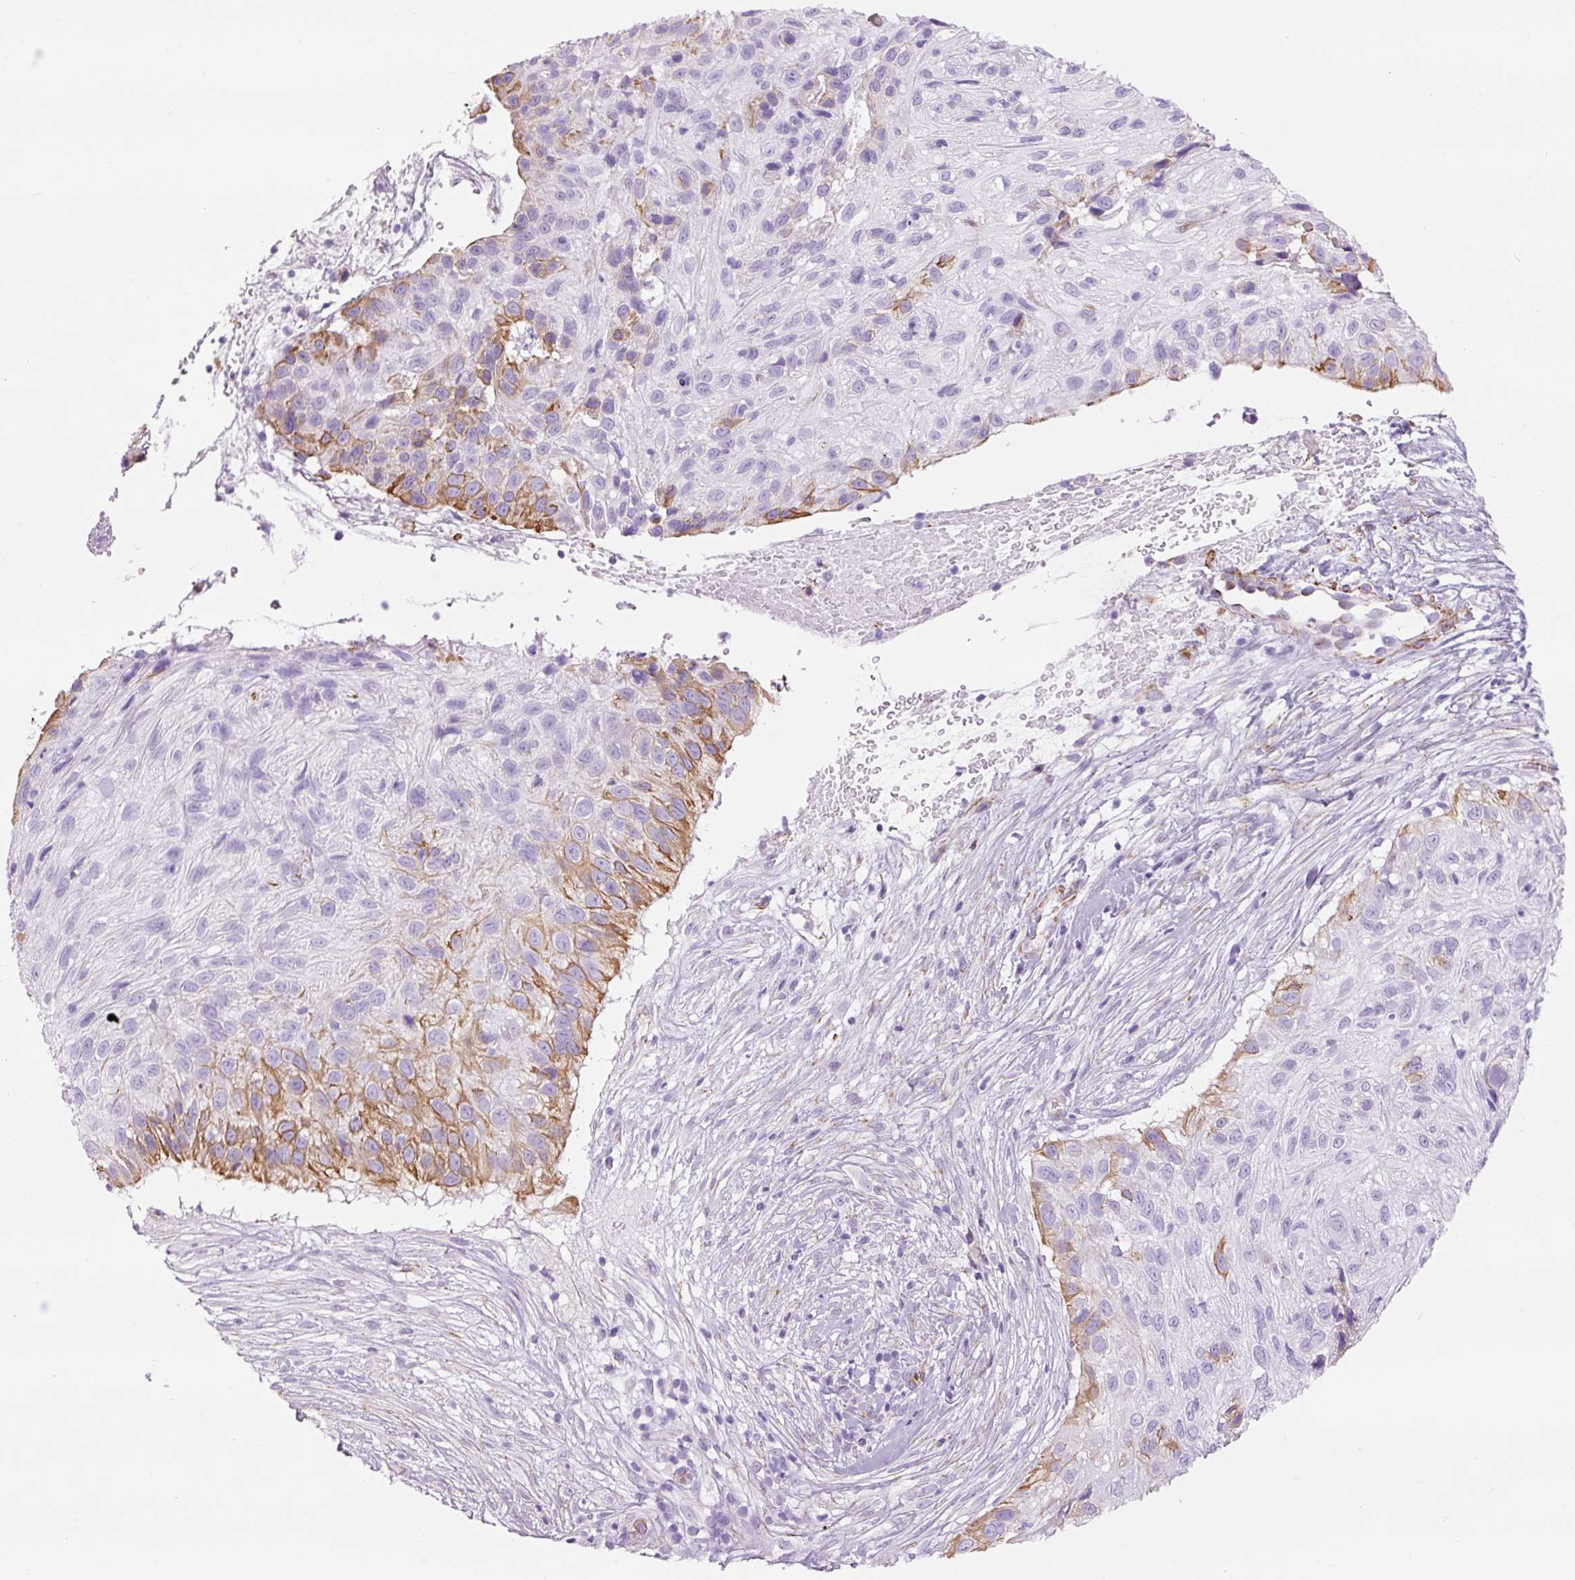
{"staining": {"intensity": "moderate", "quantity": "<25%", "location": "cytoplasmic/membranous"}, "tissue": "skin cancer", "cell_type": "Tumor cells", "image_type": "cancer", "snomed": [{"axis": "morphology", "description": "Squamous cell carcinoma, NOS"}, {"axis": "topography", "description": "Skin"}], "caption": "A high-resolution image shows immunohistochemistry (IHC) staining of skin squamous cell carcinoma, which shows moderate cytoplasmic/membranous expression in about <25% of tumor cells. The staining was performed using DAB (3,3'-diaminobenzidine), with brown indicating positive protein expression. Nuclei are stained blue with hematoxylin.", "gene": "CAV1", "patient": {"sex": "male", "age": 82}}